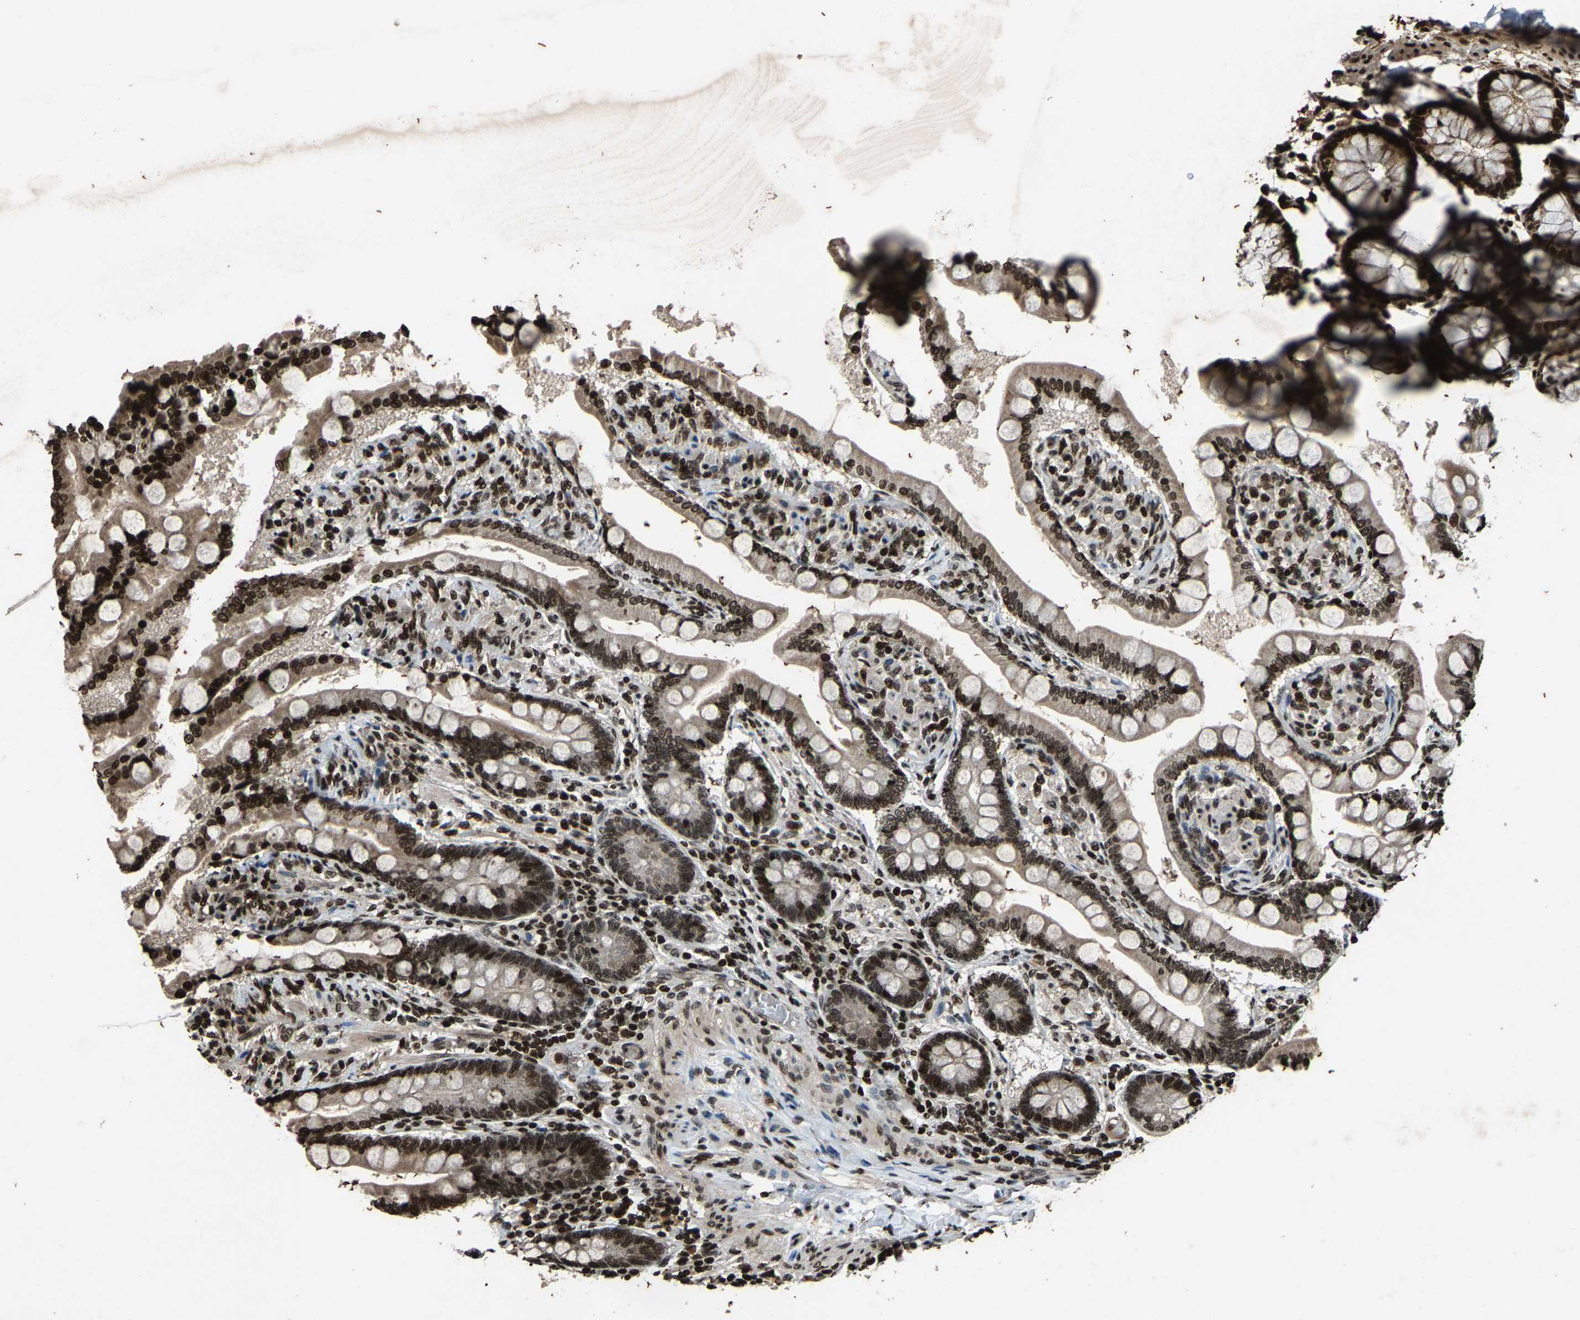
{"staining": {"intensity": "strong", "quantity": ">75%", "location": "cytoplasmic/membranous,nuclear"}, "tissue": "small intestine", "cell_type": "Glandular cells", "image_type": "normal", "snomed": [{"axis": "morphology", "description": "Normal tissue, NOS"}, {"axis": "topography", "description": "Small intestine"}], "caption": "Immunohistochemical staining of normal small intestine reveals >75% levels of strong cytoplasmic/membranous,nuclear protein staining in about >75% of glandular cells. The staining is performed using DAB (3,3'-diaminobenzidine) brown chromogen to label protein expression. The nuclei are counter-stained blue using hematoxylin.", "gene": "H4C1", "patient": {"sex": "male", "age": 41}}